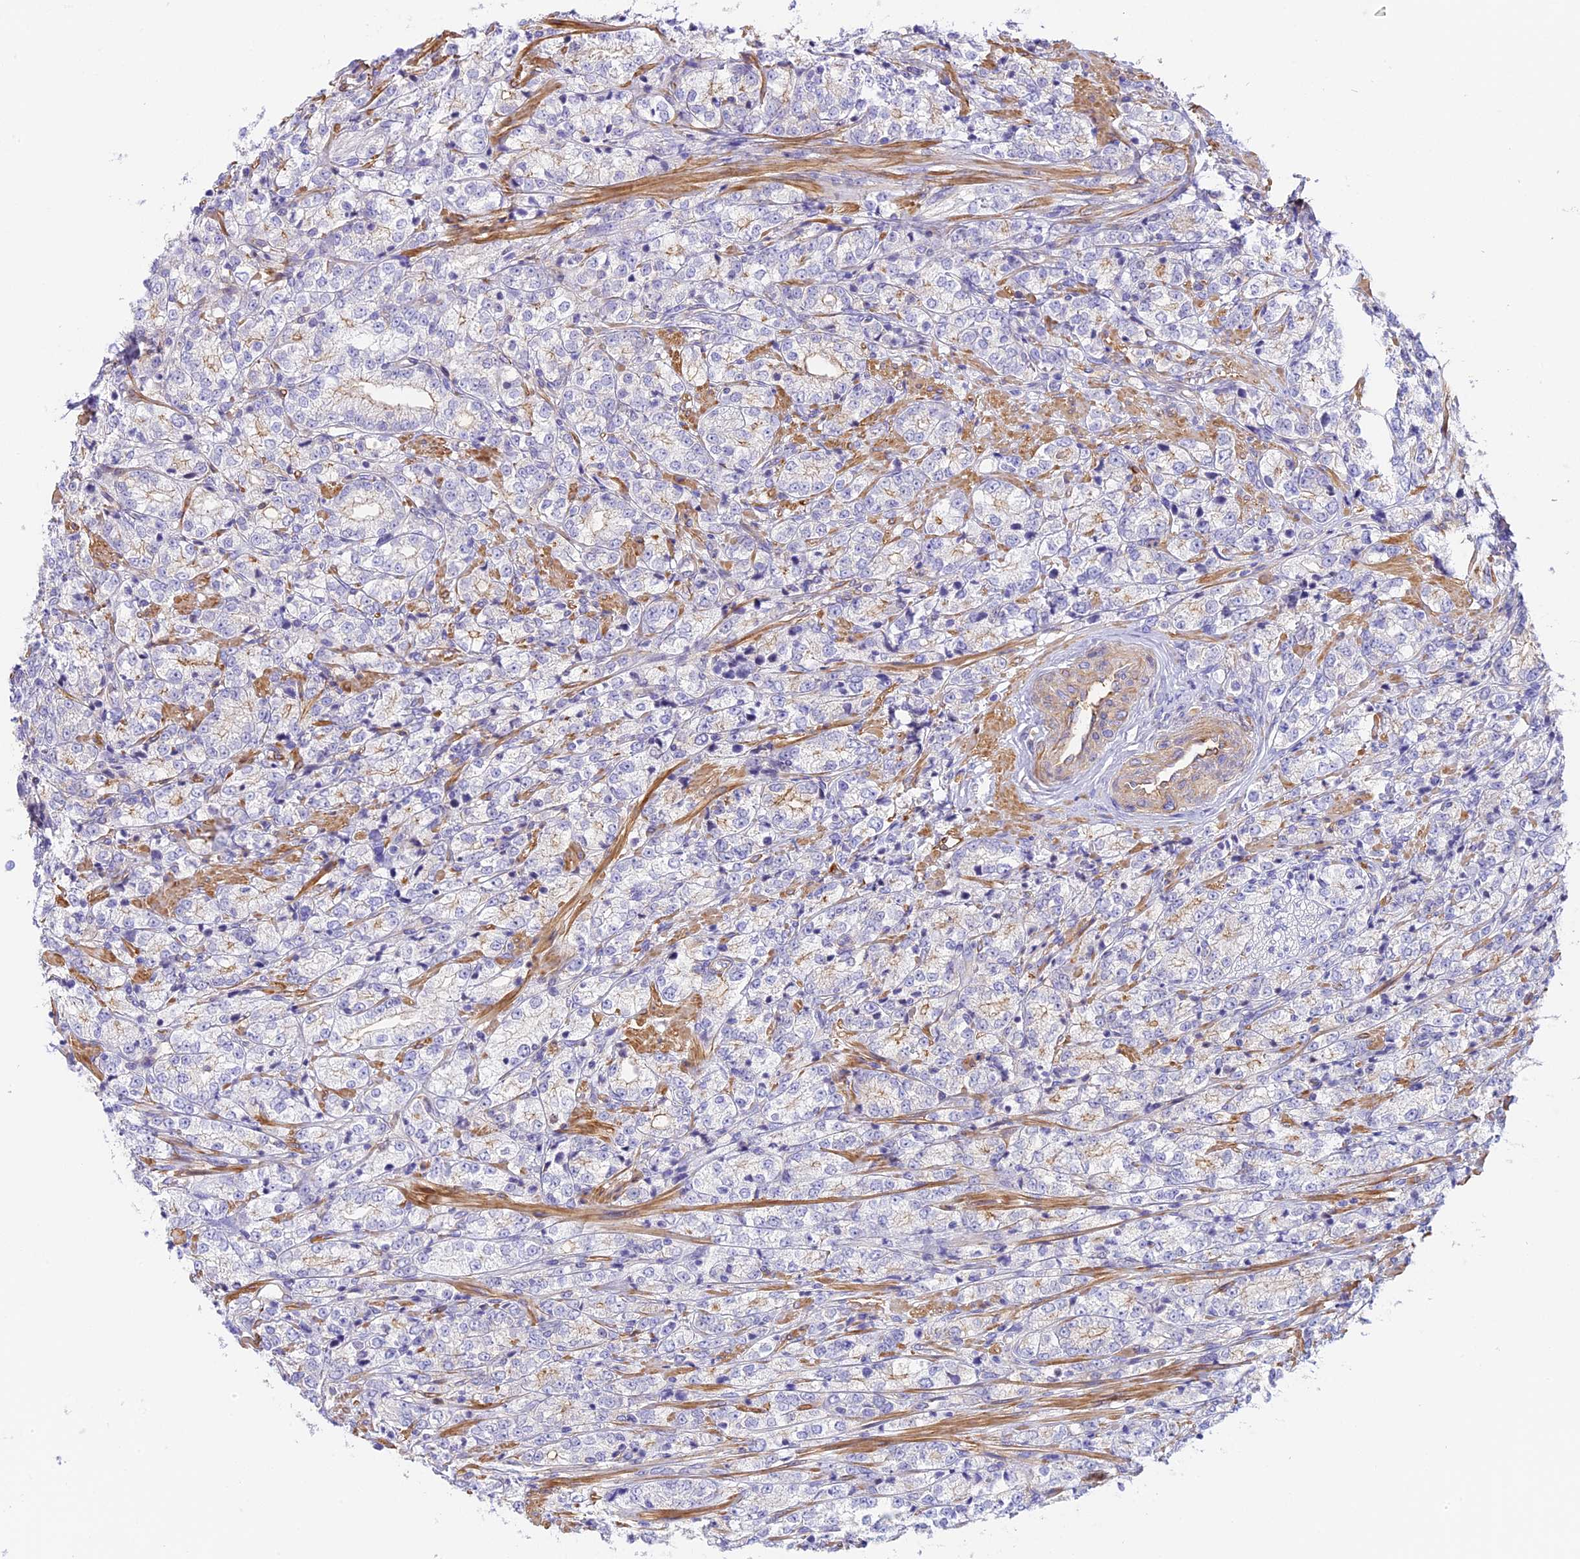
{"staining": {"intensity": "weak", "quantity": "<25%", "location": "cytoplasmic/membranous"}, "tissue": "prostate cancer", "cell_type": "Tumor cells", "image_type": "cancer", "snomed": [{"axis": "morphology", "description": "Adenocarcinoma, High grade"}, {"axis": "topography", "description": "Prostate"}], "caption": "This is a photomicrograph of immunohistochemistry (IHC) staining of adenocarcinoma (high-grade) (prostate), which shows no expression in tumor cells.", "gene": "HOMER3", "patient": {"sex": "male", "age": 69}}